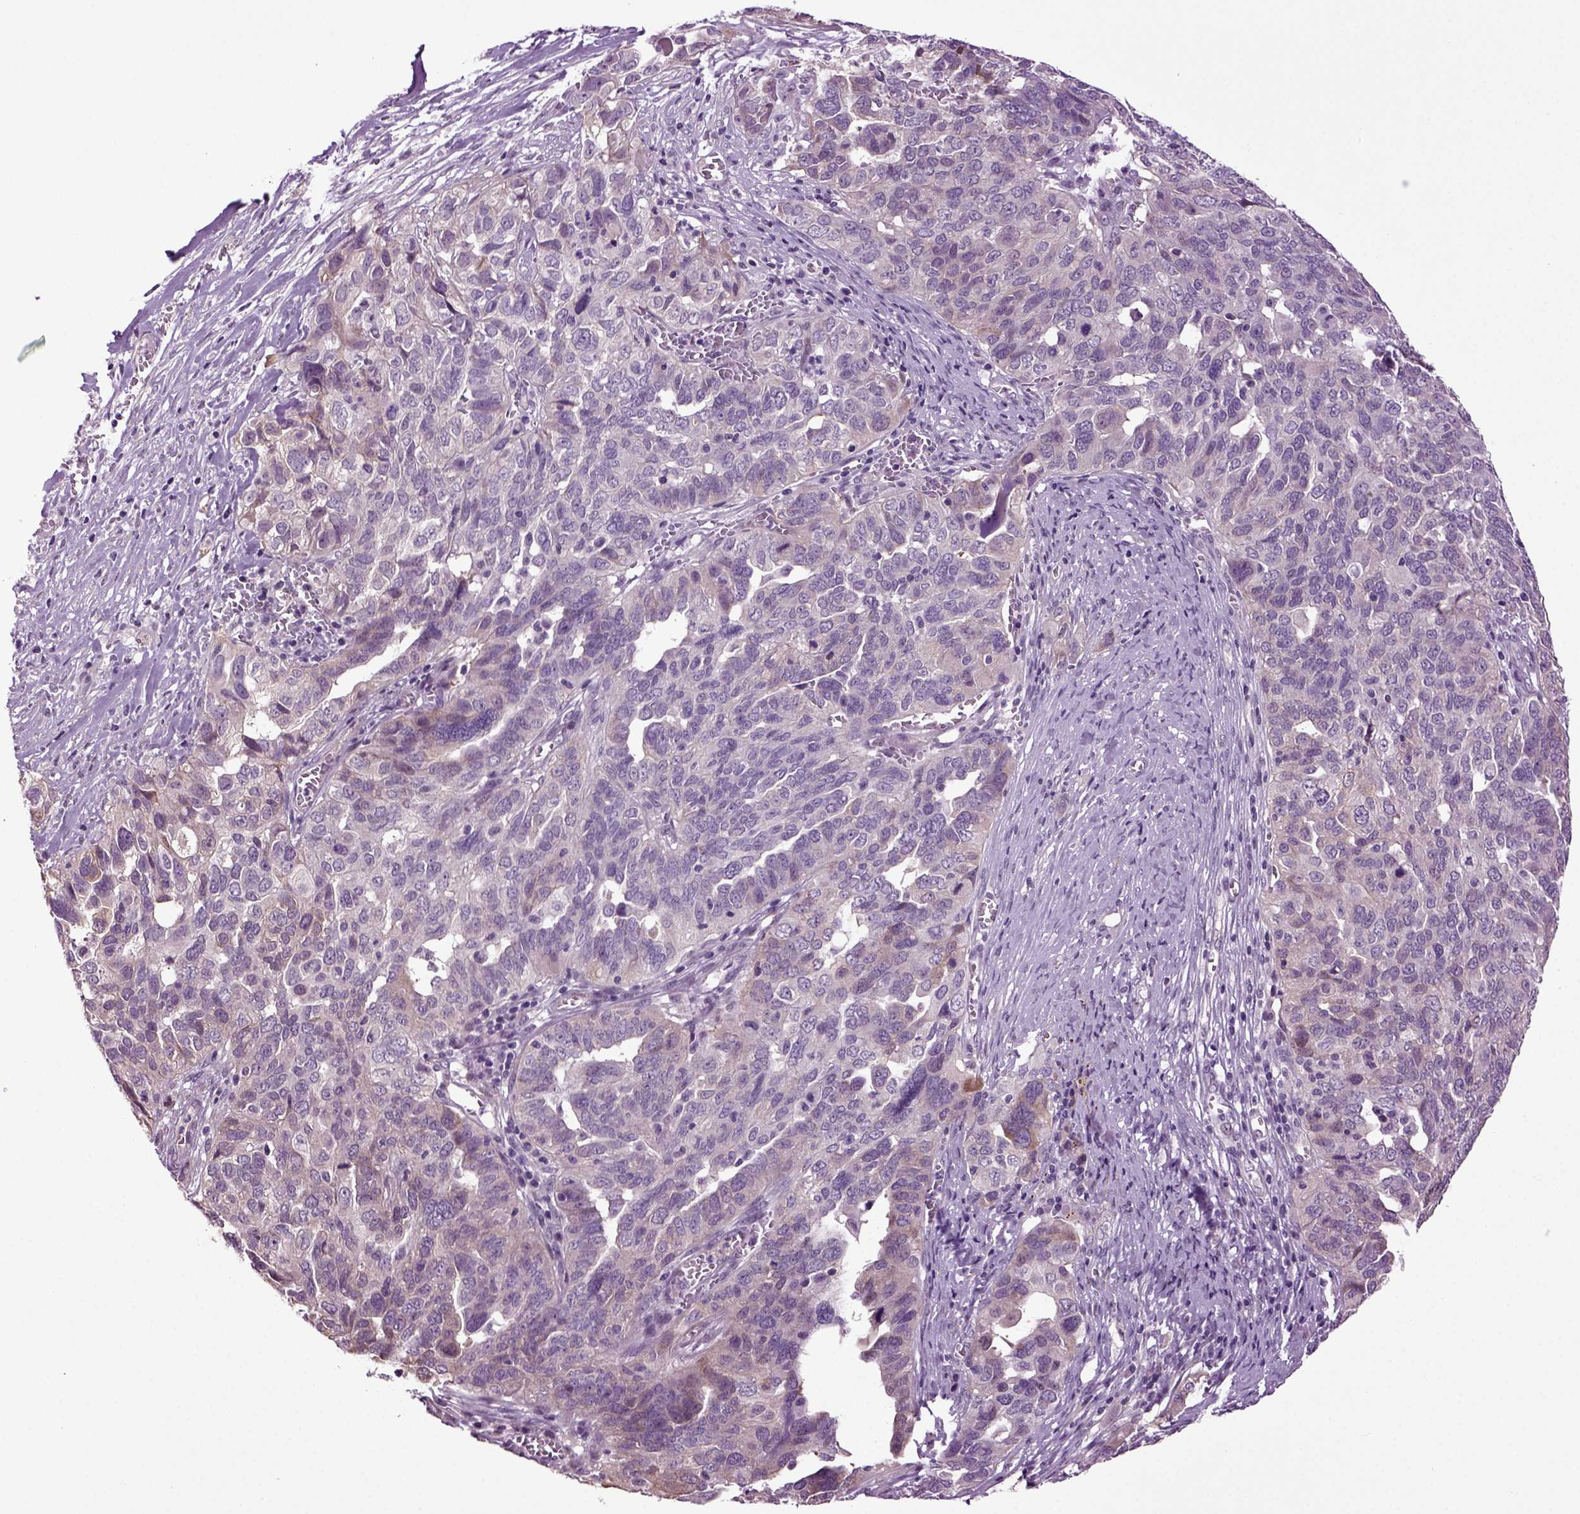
{"staining": {"intensity": "weak", "quantity": "<25%", "location": "cytoplasmic/membranous"}, "tissue": "ovarian cancer", "cell_type": "Tumor cells", "image_type": "cancer", "snomed": [{"axis": "morphology", "description": "Carcinoma, endometroid"}, {"axis": "topography", "description": "Soft tissue"}, {"axis": "topography", "description": "Ovary"}], "caption": "This is a histopathology image of IHC staining of endometroid carcinoma (ovarian), which shows no positivity in tumor cells. (DAB (3,3'-diaminobenzidine) IHC, high magnification).", "gene": "PLCH2", "patient": {"sex": "female", "age": 52}}